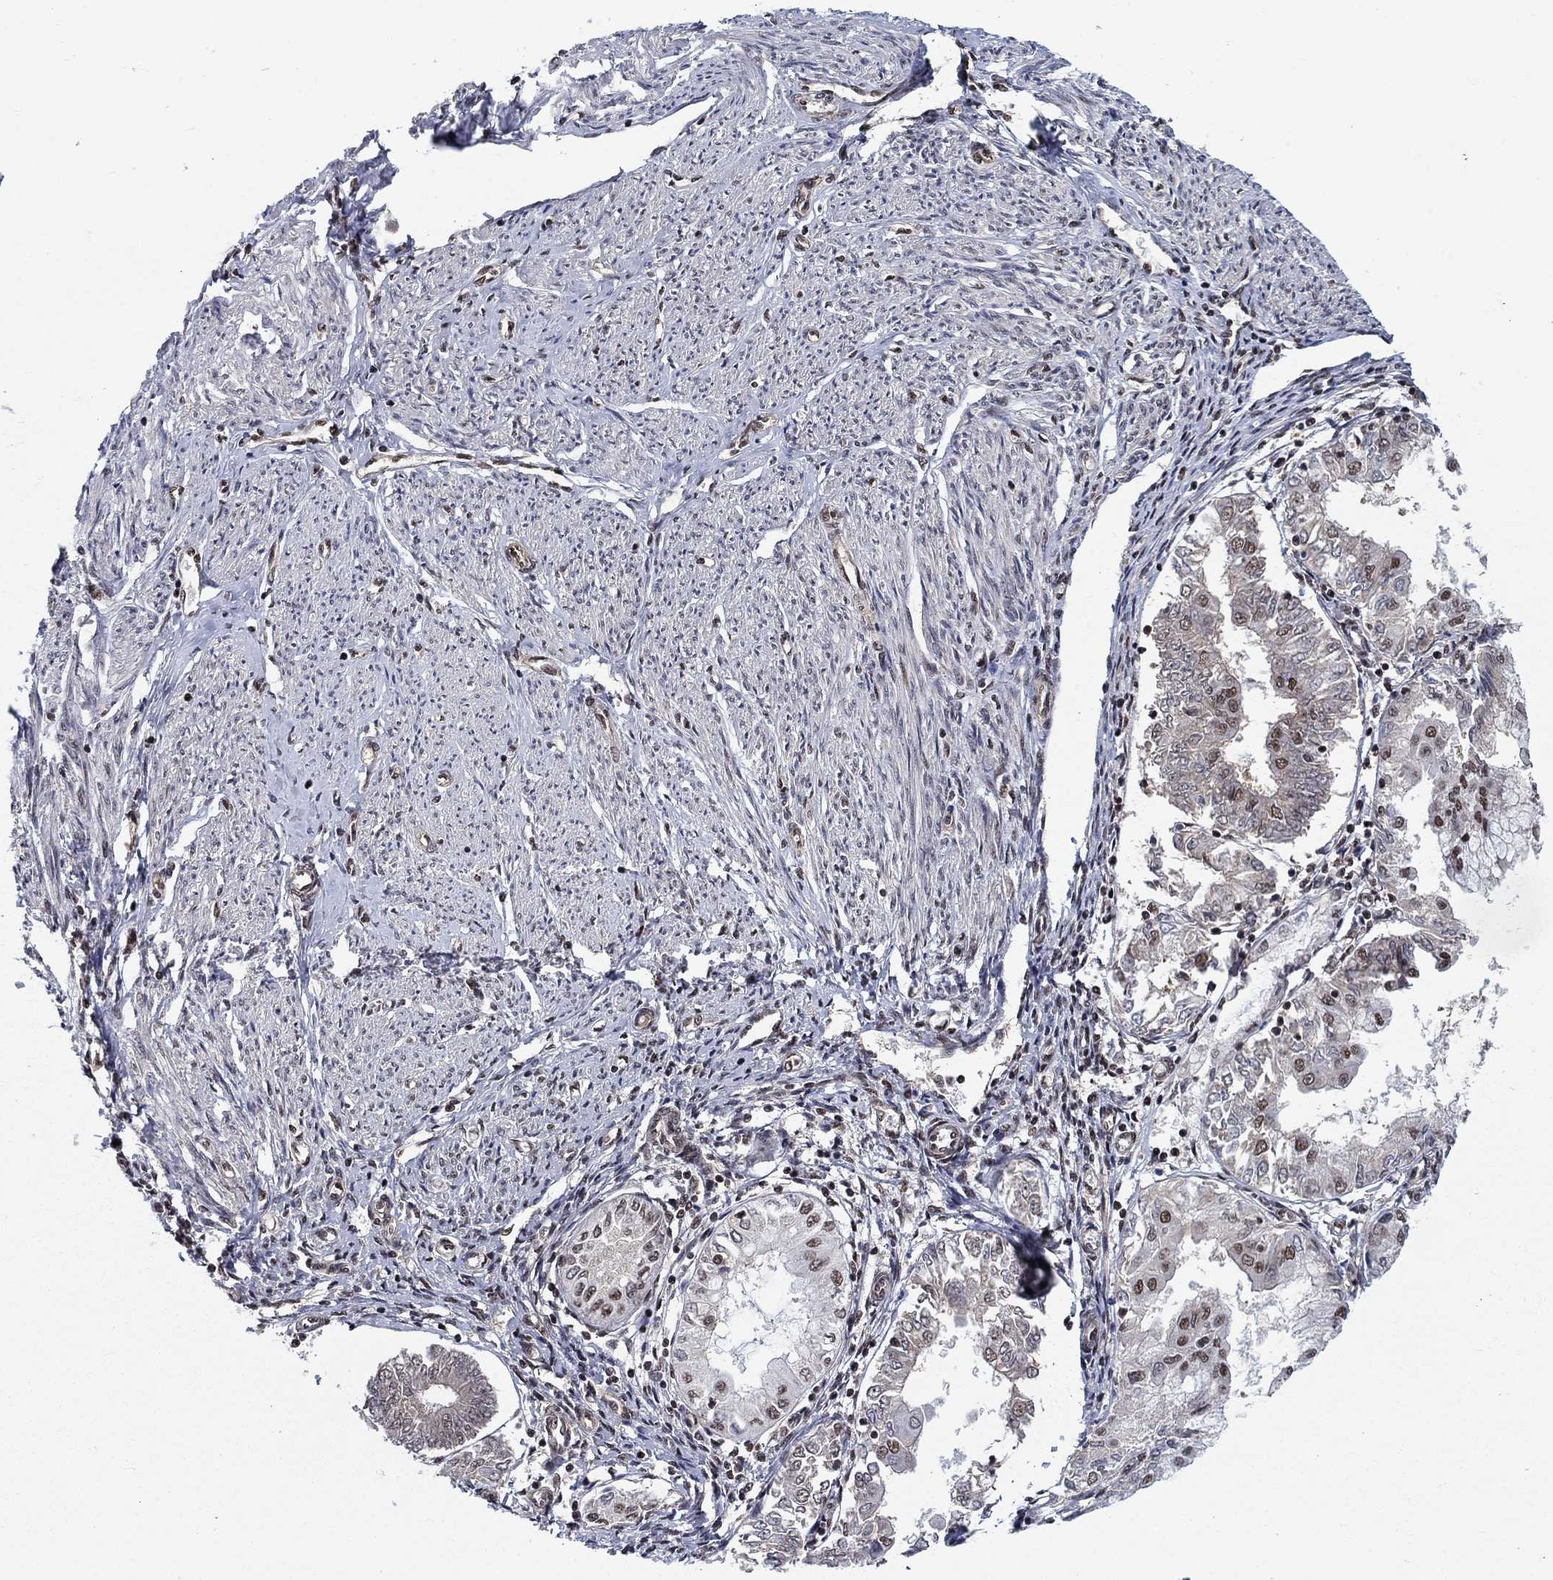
{"staining": {"intensity": "strong", "quantity": "<25%", "location": "nuclear"}, "tissue": "endometrial cancer", "cell_type": "Tumor cells", "image_type": "cancer", "snomed": [{"axis": "morphology", "description": "Adenocarcinoma, NOS"}, {"axis": "topography", "description": "Endometrium"}], "caption": "A brown stain highlights strong nuclear staining of a protein in human endometrial adenocarcinoma tumor cells.", "gene": "RPRD1B", "patient": {"sex": "female", "age": 68}}